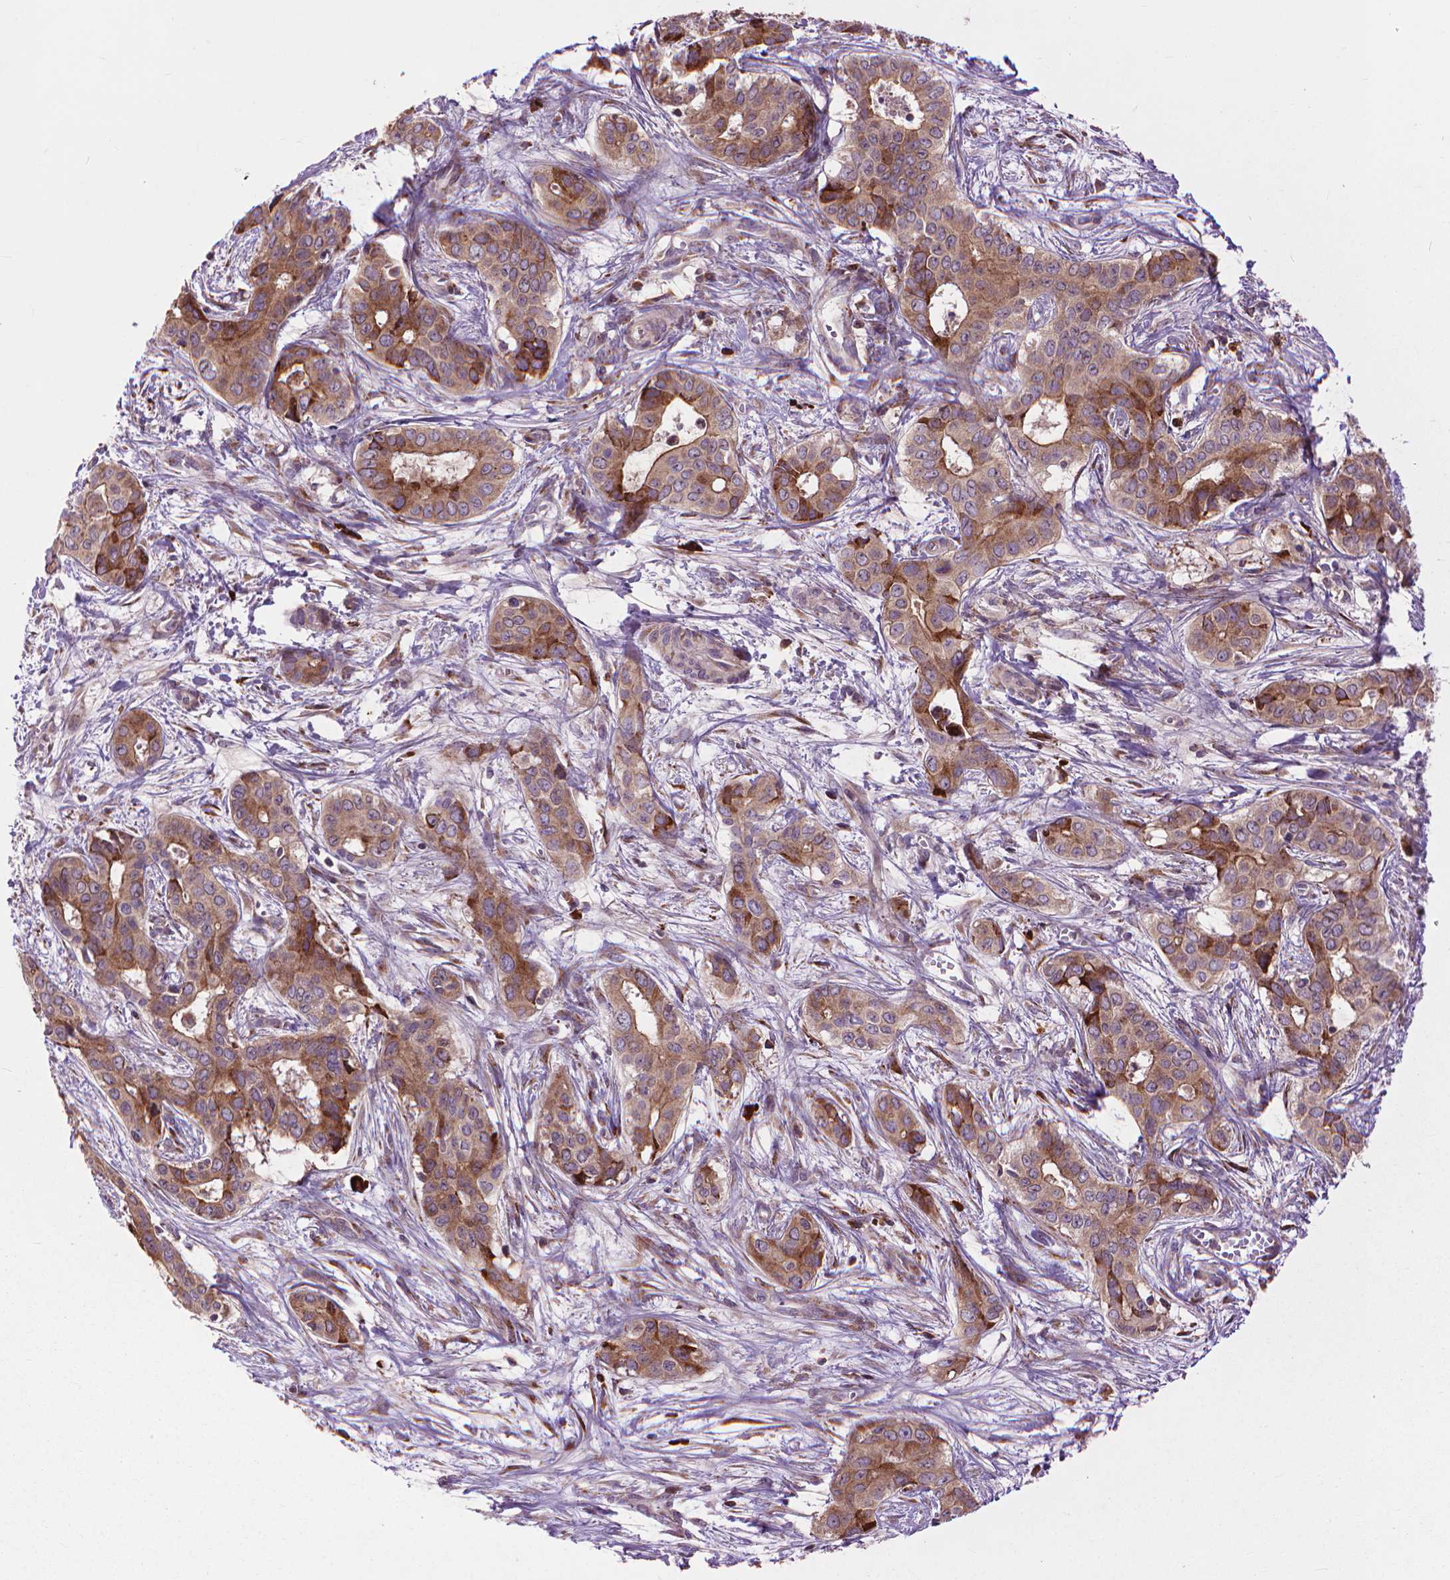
{"staining": {"intensity": "moderate", "quantity": ">75%", "location": "cytoplasmic/membranous"}, "tissue": "liver cancer", "cell_type": "Tumor cells", "image_type": "cancer", "snomed": [{"axis": "morphology", "description": "Cholangiocarcinoma"}, {"axis": "topography", "description": "Liver"}], "caption": "Immunohistochemistry (IHC) staining of liver cancer (cholangiocarcinoma), which exhibits medium levels of moderate cytoplasmic/membranous staining in approximately >75% of tumor cells indicating moderate cytoplasmic/membranous protein expression. The staining was performed using DAB (brown) for protein detection and nuclei were counterstained in hematoxylin (blue).", "gene": "MYH14", "patient": {"sex": "female", "age": 65}}